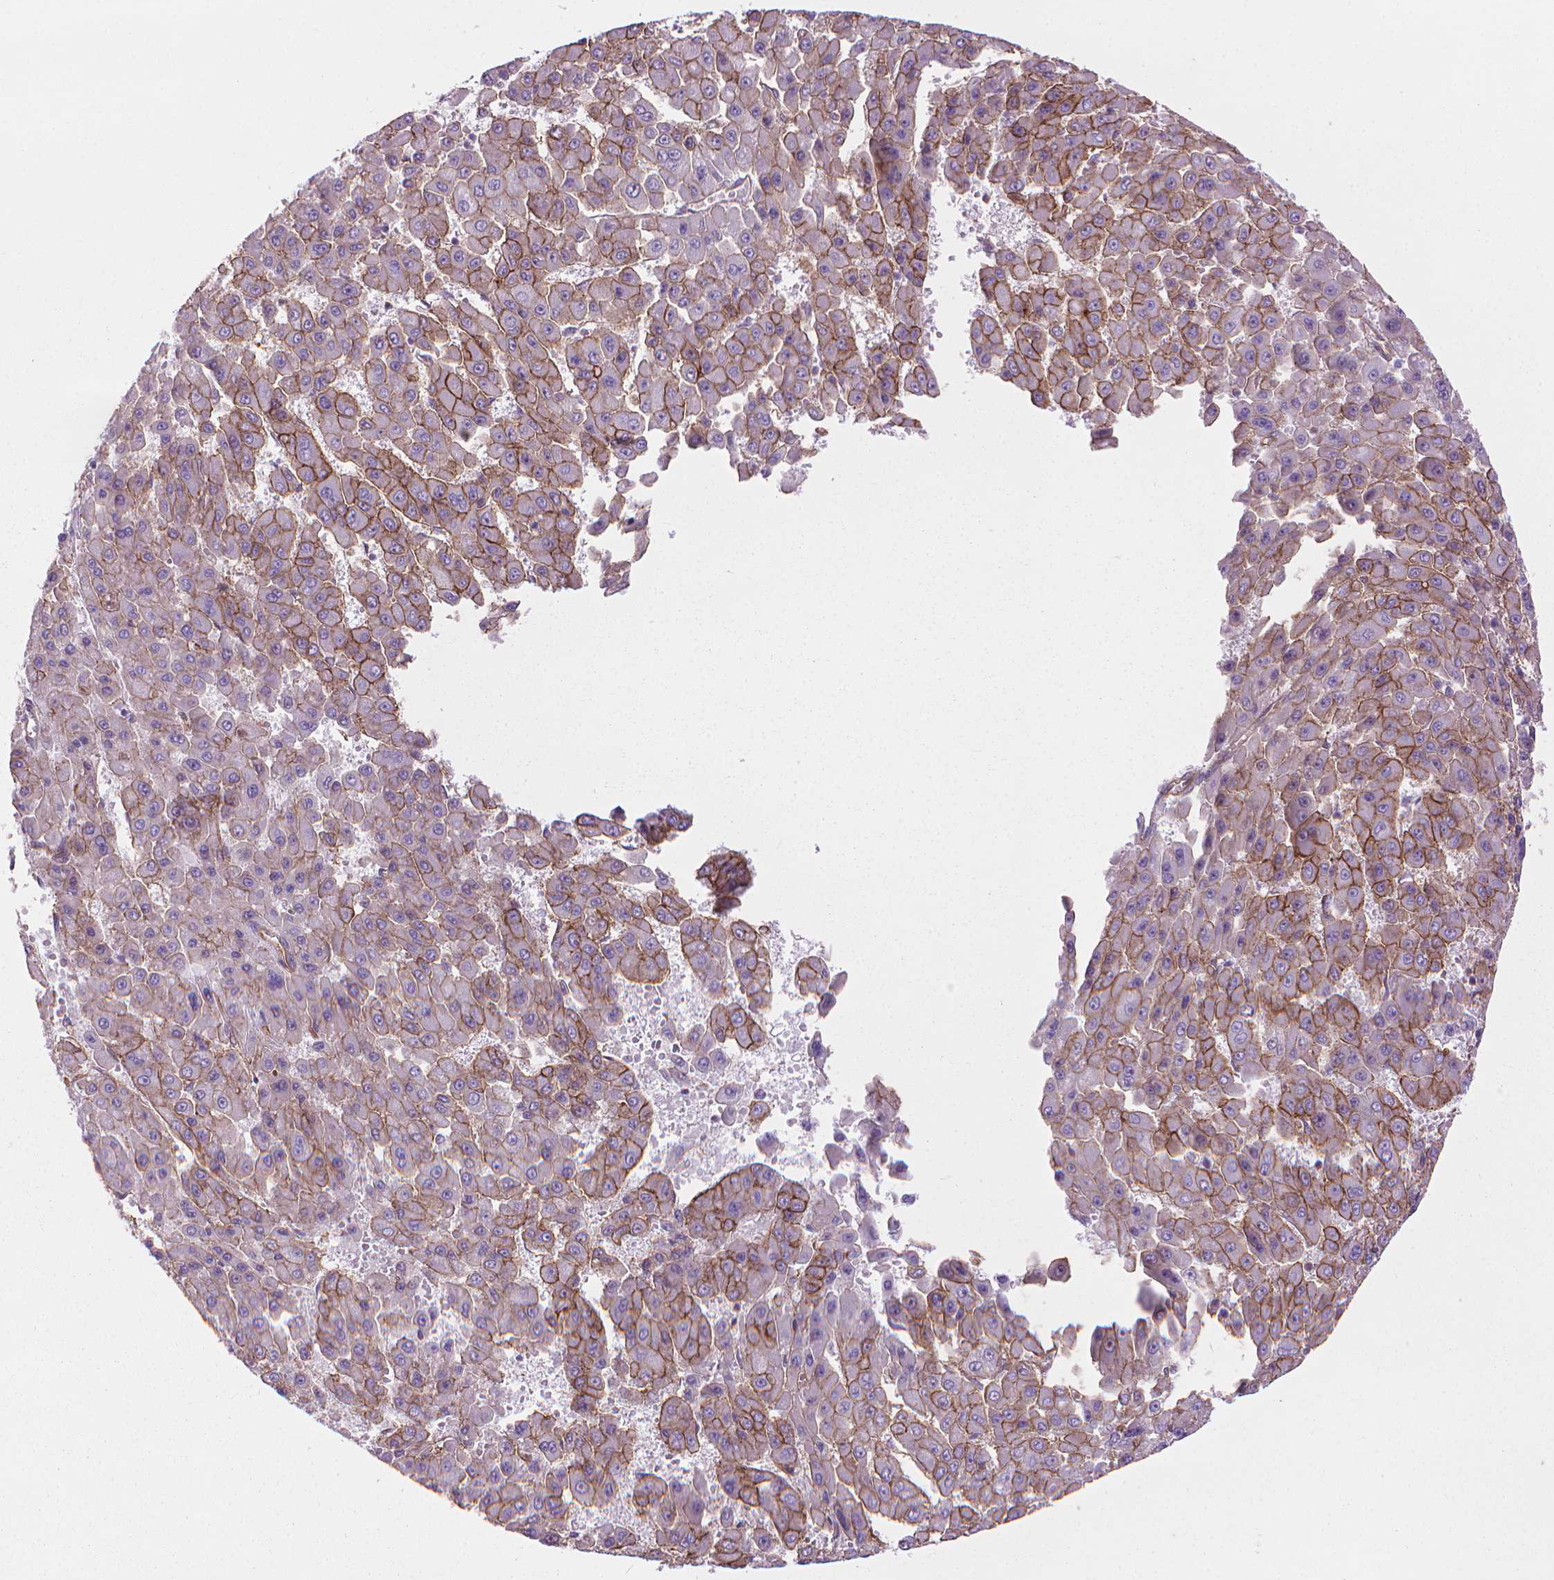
{"staining": {"intensity": "moderate", "quantity": "25%-75%", "location": "cytoplasmic/membranous"}, "tissue": "liver cancer", "cell_type": "Tumor cells", "image_type": "cancer", "snomed": [{"axis": "morphology", "description": "Carcinoma, Hepatocellular, NOS"}, {"axis": "topography", "description": "Liver"}], "caption": "Immunohistochemical staining of liver cancer reveals medium levels of moderate cytoplasmic/membranous positivity in approximately 25%-75% of tumor cells. (DAB (3,3'-diaminobenzidine) = brown stain, brightfield microscopy at high magnification).", "gene": "TENT5A", "patient": {"sex": "male", "age": 78}}